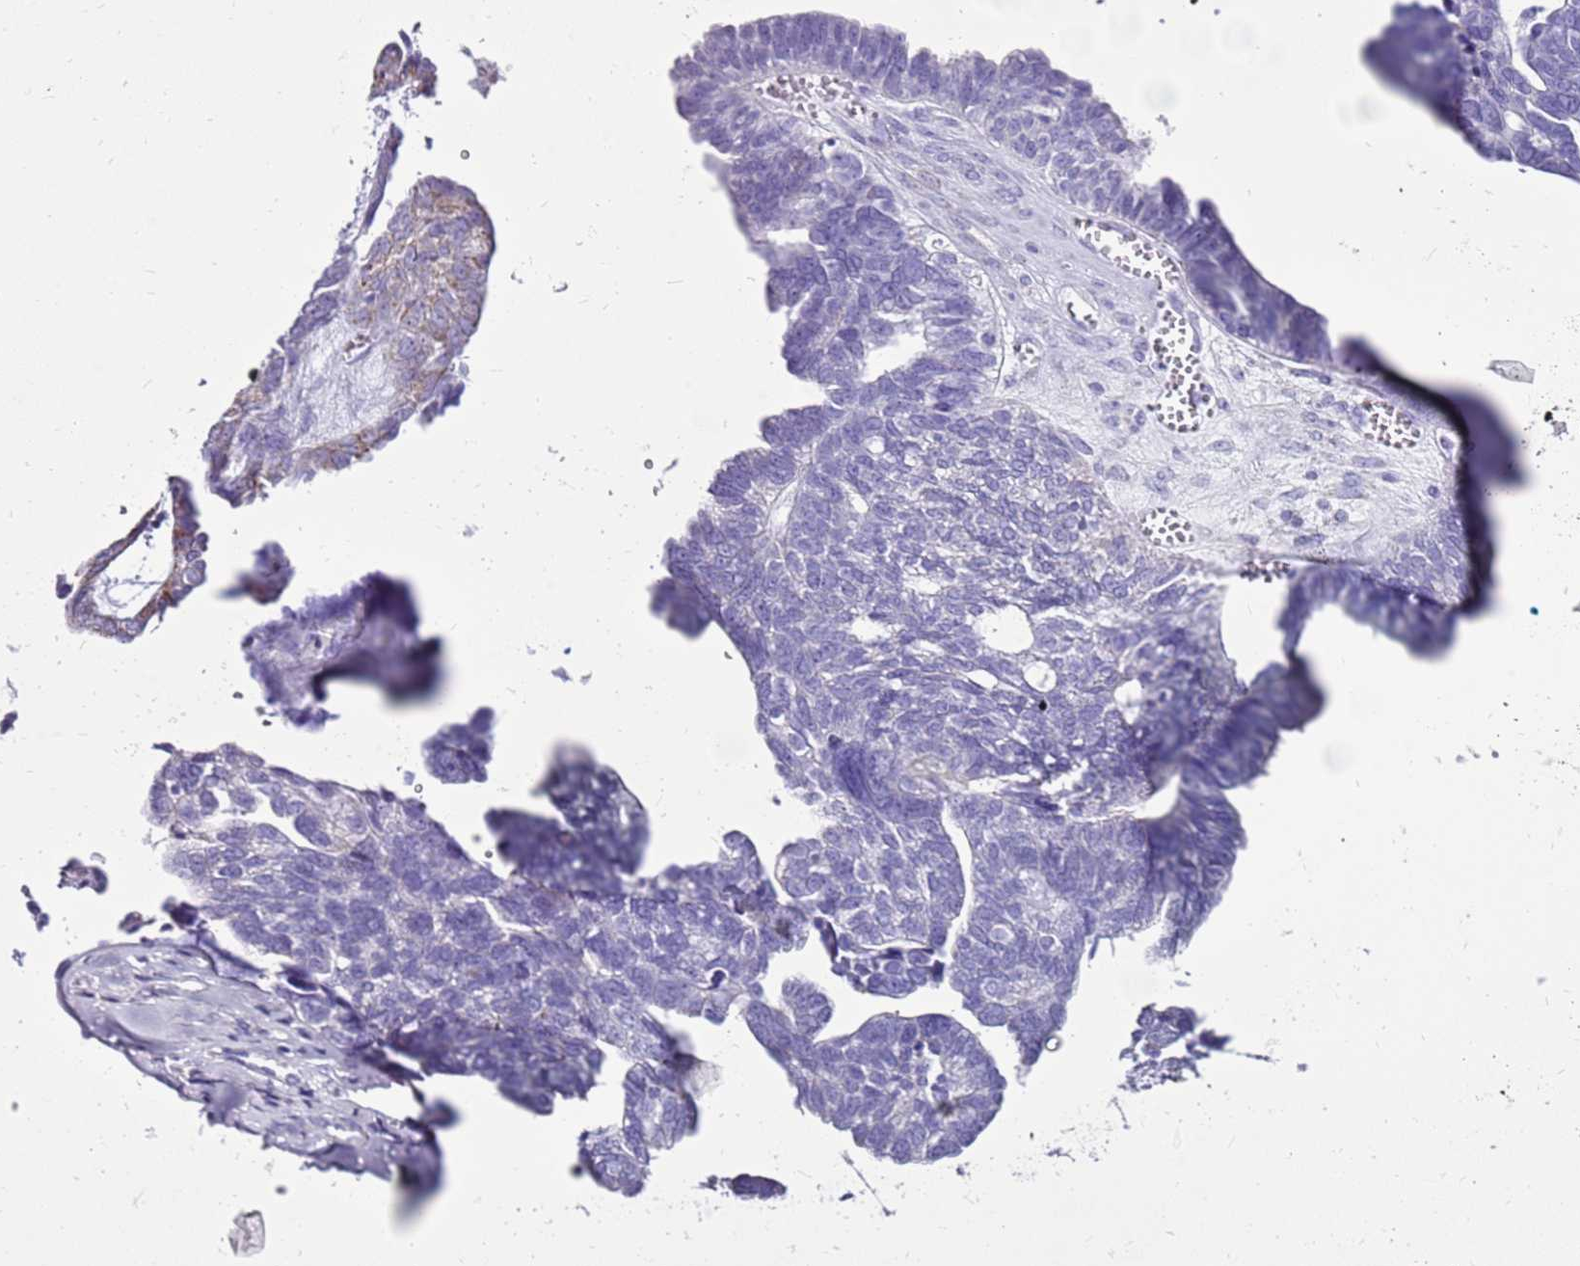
{"staining": {"intensity": "negative", "quantity": "none", "location": "none"}, "tissue": "ovarian cancer", "cell_type": "Tumor cells", "image_type": "cancer", "snomed": [{"axis": "morphology", "description": "Cystadenocarcinoma, serous, NOS"}, {"axis": "topography", "description": "Ovary"}], "caption": "Immunohistochemical staining of ovarian cancer reveals no significant positivity in tumor cells.", "gene": "ACSS3", "patient": {"sex": "female", "age": 79}}